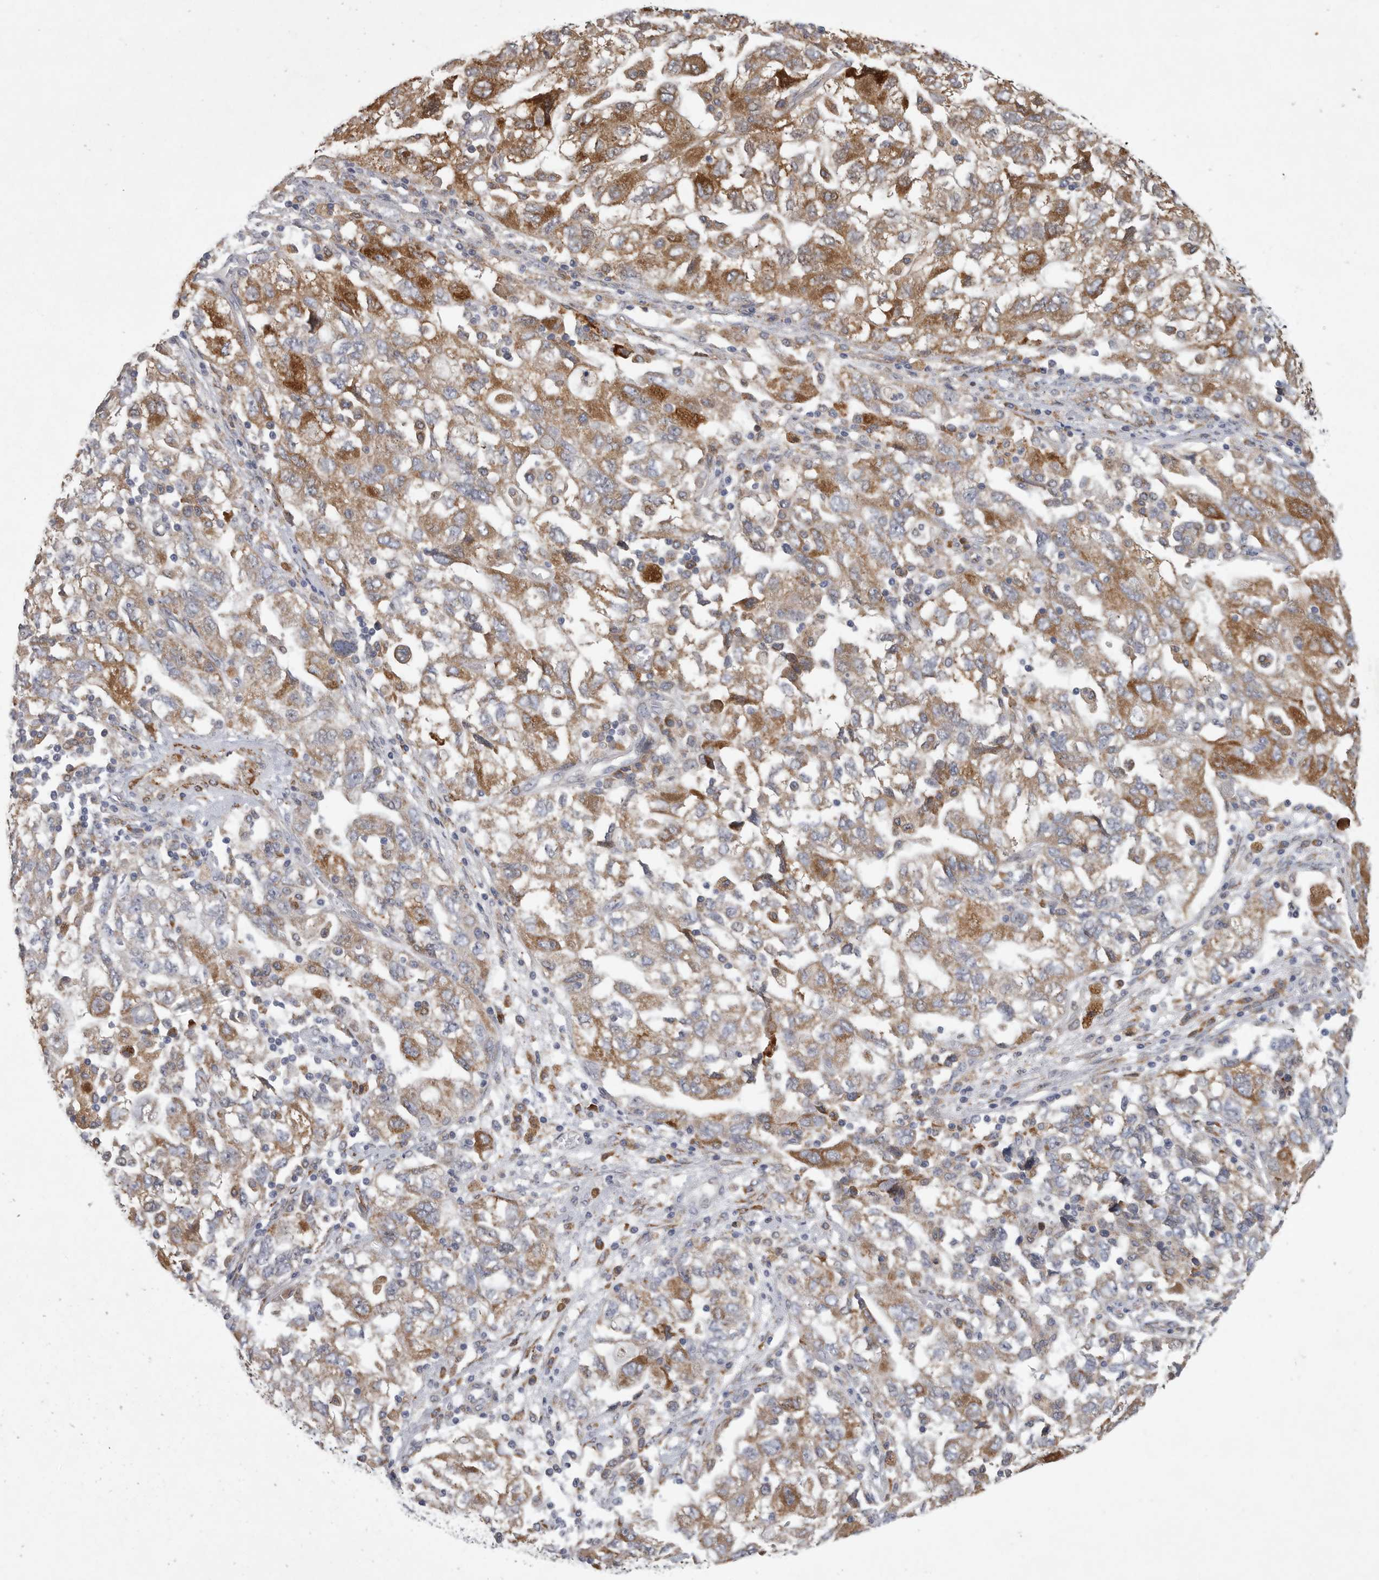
{"staining": {"intensity": "moderate", "quantity": "25%-75%", "location": "cytoplasmic/membranous"}, "tissue": "ovarian cancer", "cell_type": "Tumor cells", "image_type": "cancer", "snomed": [{"axis": "morphology", "description": "Carcinoma, NOS"}, {"axis": "morphology", "description": "Cystadenocarcinoma, serous, NOS"}, {"axis": "topography", "description": "Ovary"}], "caption": "Immunohistochemical staining of ovarian cancer (serous cystadenocarcinoma) exhibits medium levels of moderate cytoplasmic/membranous expression in about 25%-75% of tumor cells.", "gene": "MINPP1", "patient": {"sex": "female", "age": 69}}